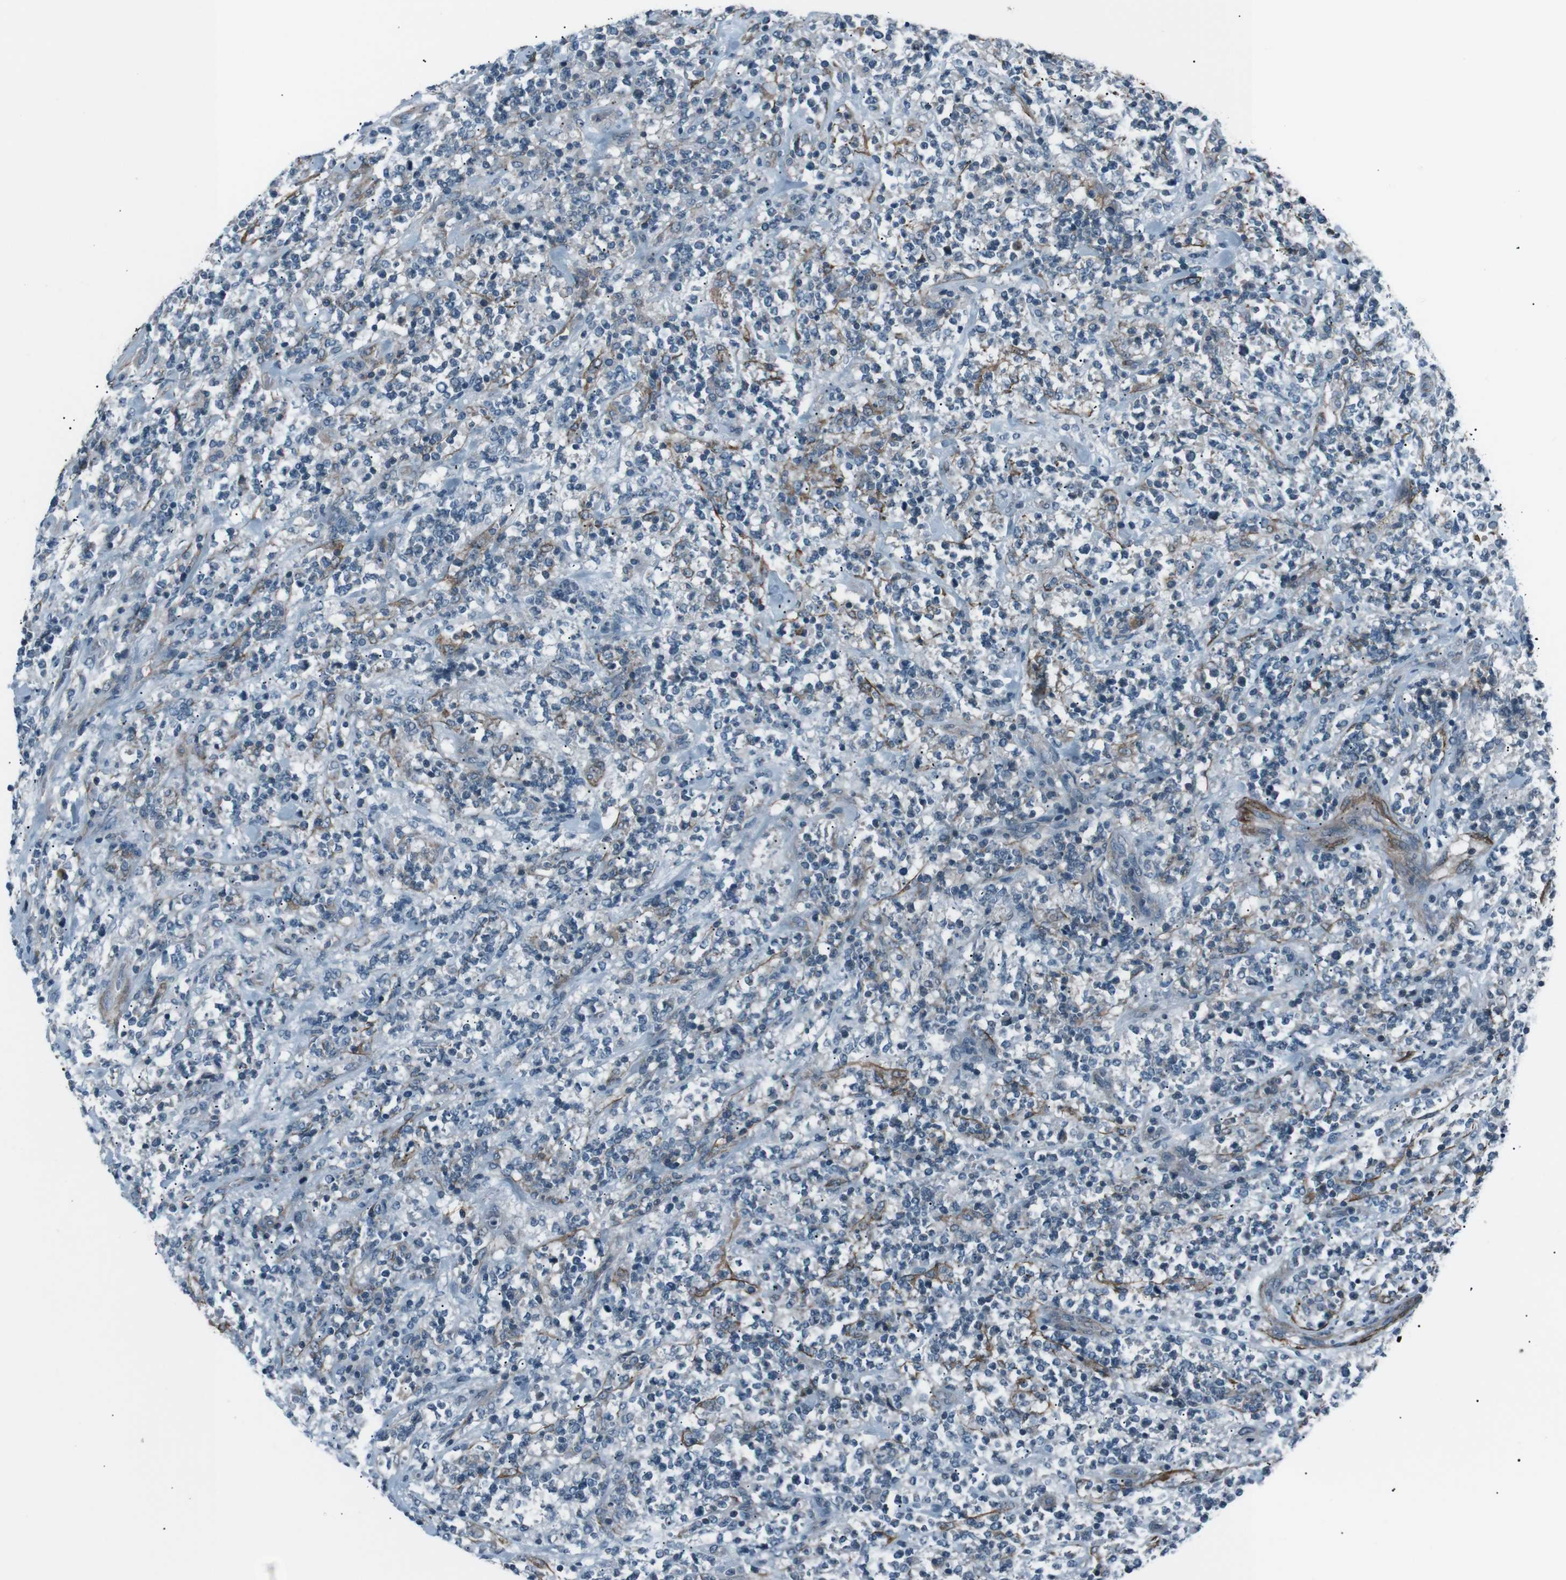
{"staining": {"intensity": "negative", "quantity": "none", "location": "none"}, "tissue": "lymphoma", "cell_type": "Tumor cells", "image_type": "cancer", "snomed": [{"axis": "morphology", "description": "Malignant lymphoma, non-Hodgkin's type, High grade"}, {"axis": "topography", "description": "Soft tissue"}], "caption": "Tumor cells show no significant staining in high-grade malignant lymphoma, non-Hodgkin's type.", "gene": "PDLIM5", "patient": {"sex": "male", "age": 18}}